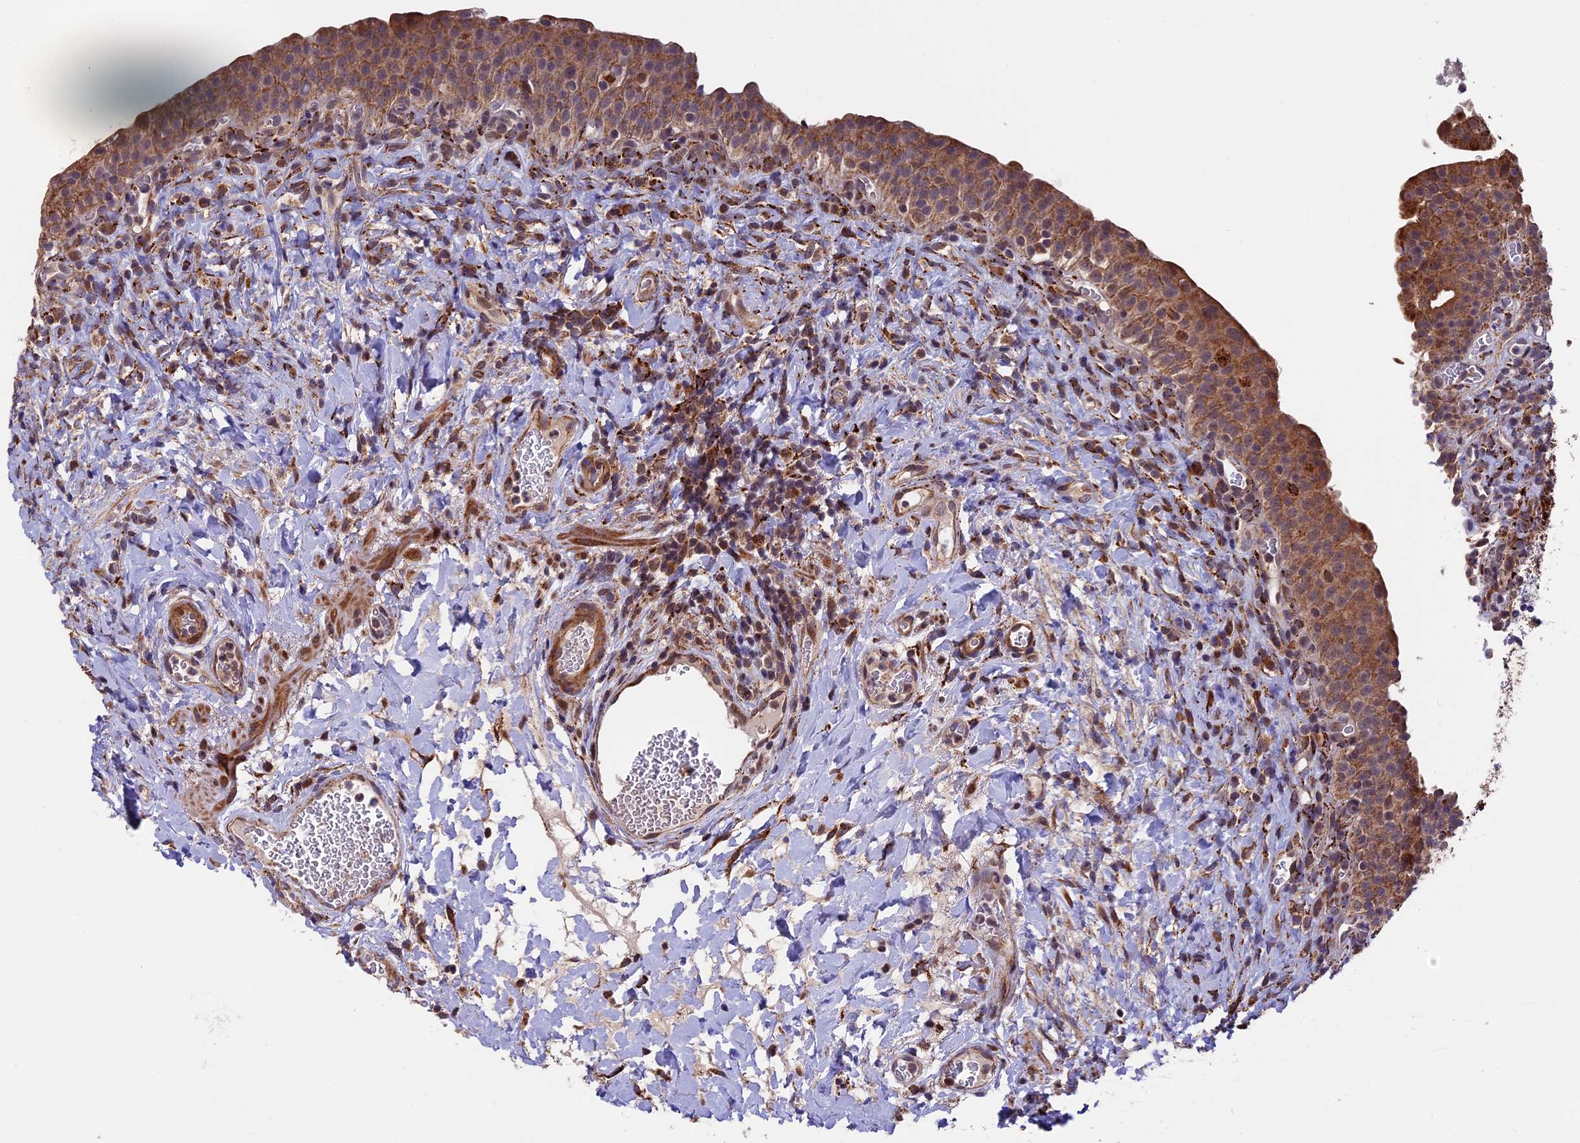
{"staining": {"intensity": "moderate", "quantity": ">75%", "location": "cytoplasmic/membranous"}, "tissue": "urinary bladder", "cell_type": "Urothelial cells", "image_type": "normal", "snomed": [{"axis": "morphology", "description": "Normal tissue, NOS"}, {"axis": "morphology", "description": "Inflammation, NOS"}, {"axis": "topography", "description": "Urinary bladder"}], "caption": "Moderate cytoplasmic/membranous positivity for a protein is present in about >75% of urothelial cells of unremarkable urinary bladder using IHC.", "gene": "RNF17", "patient": {"sex": "male", "age": 64}}